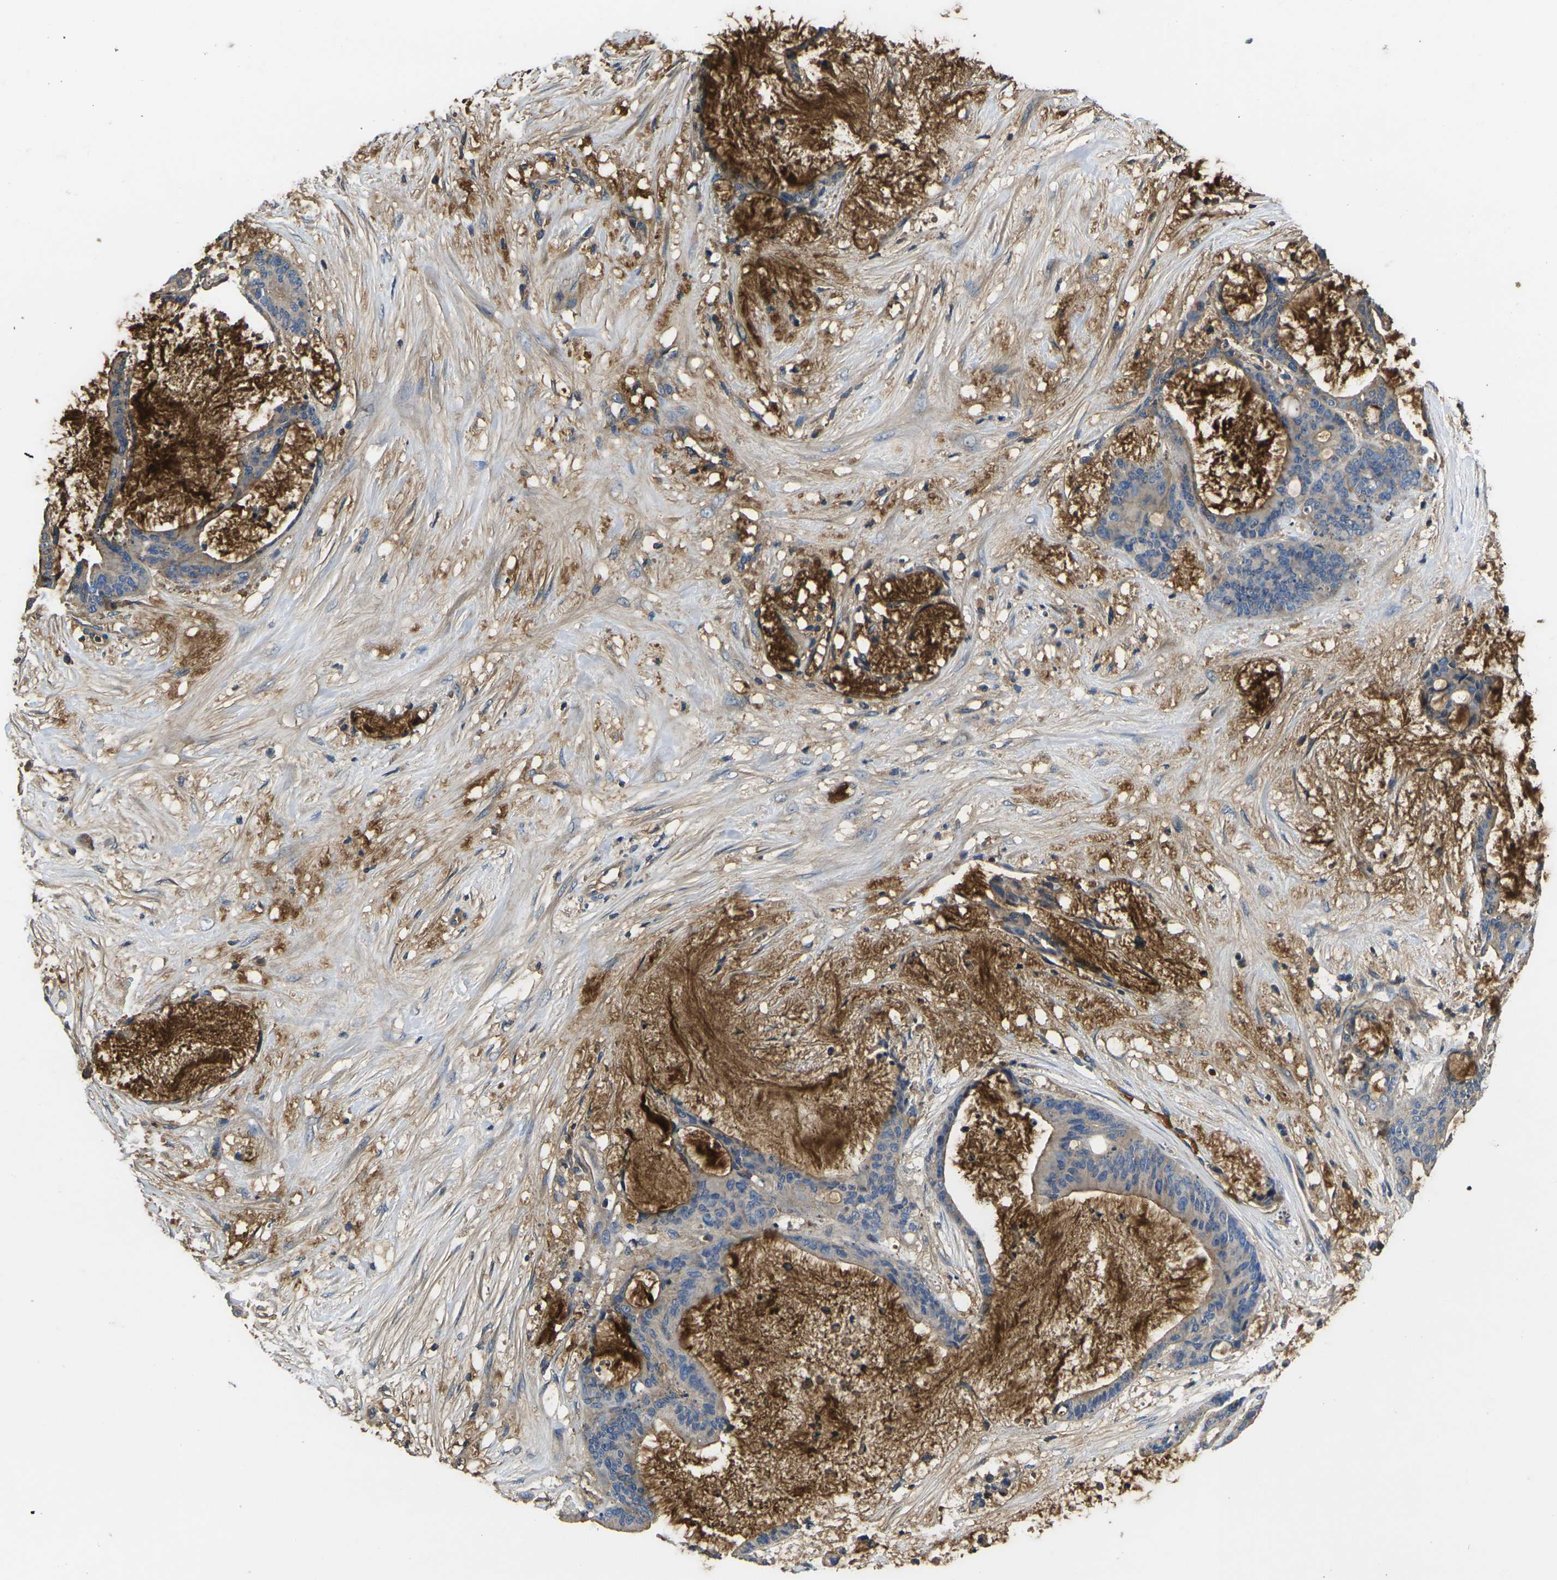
{"staining": {"intensity": "moderate", "quantity": "<25%", "location": "cytoplasmic/membranous"}, "tissue": "liver cancer", "cell_type": "Tumor cells", "image_type": "cancer", "snomed": [{"axis": "morphology", "description": "Cholangiocarcinoma"}, {"axis": "topography", "description": "Liver"}], "caption": "IHC image of human cholangiocarcinoma (liver) stained for a protein (brown), which reveals low levels of moderate cytoplasmic/membranous positivity in approximately <25% of tumor cells.", "gene": "HSPG2", "patient": {"sex": "female", "age": 73}}